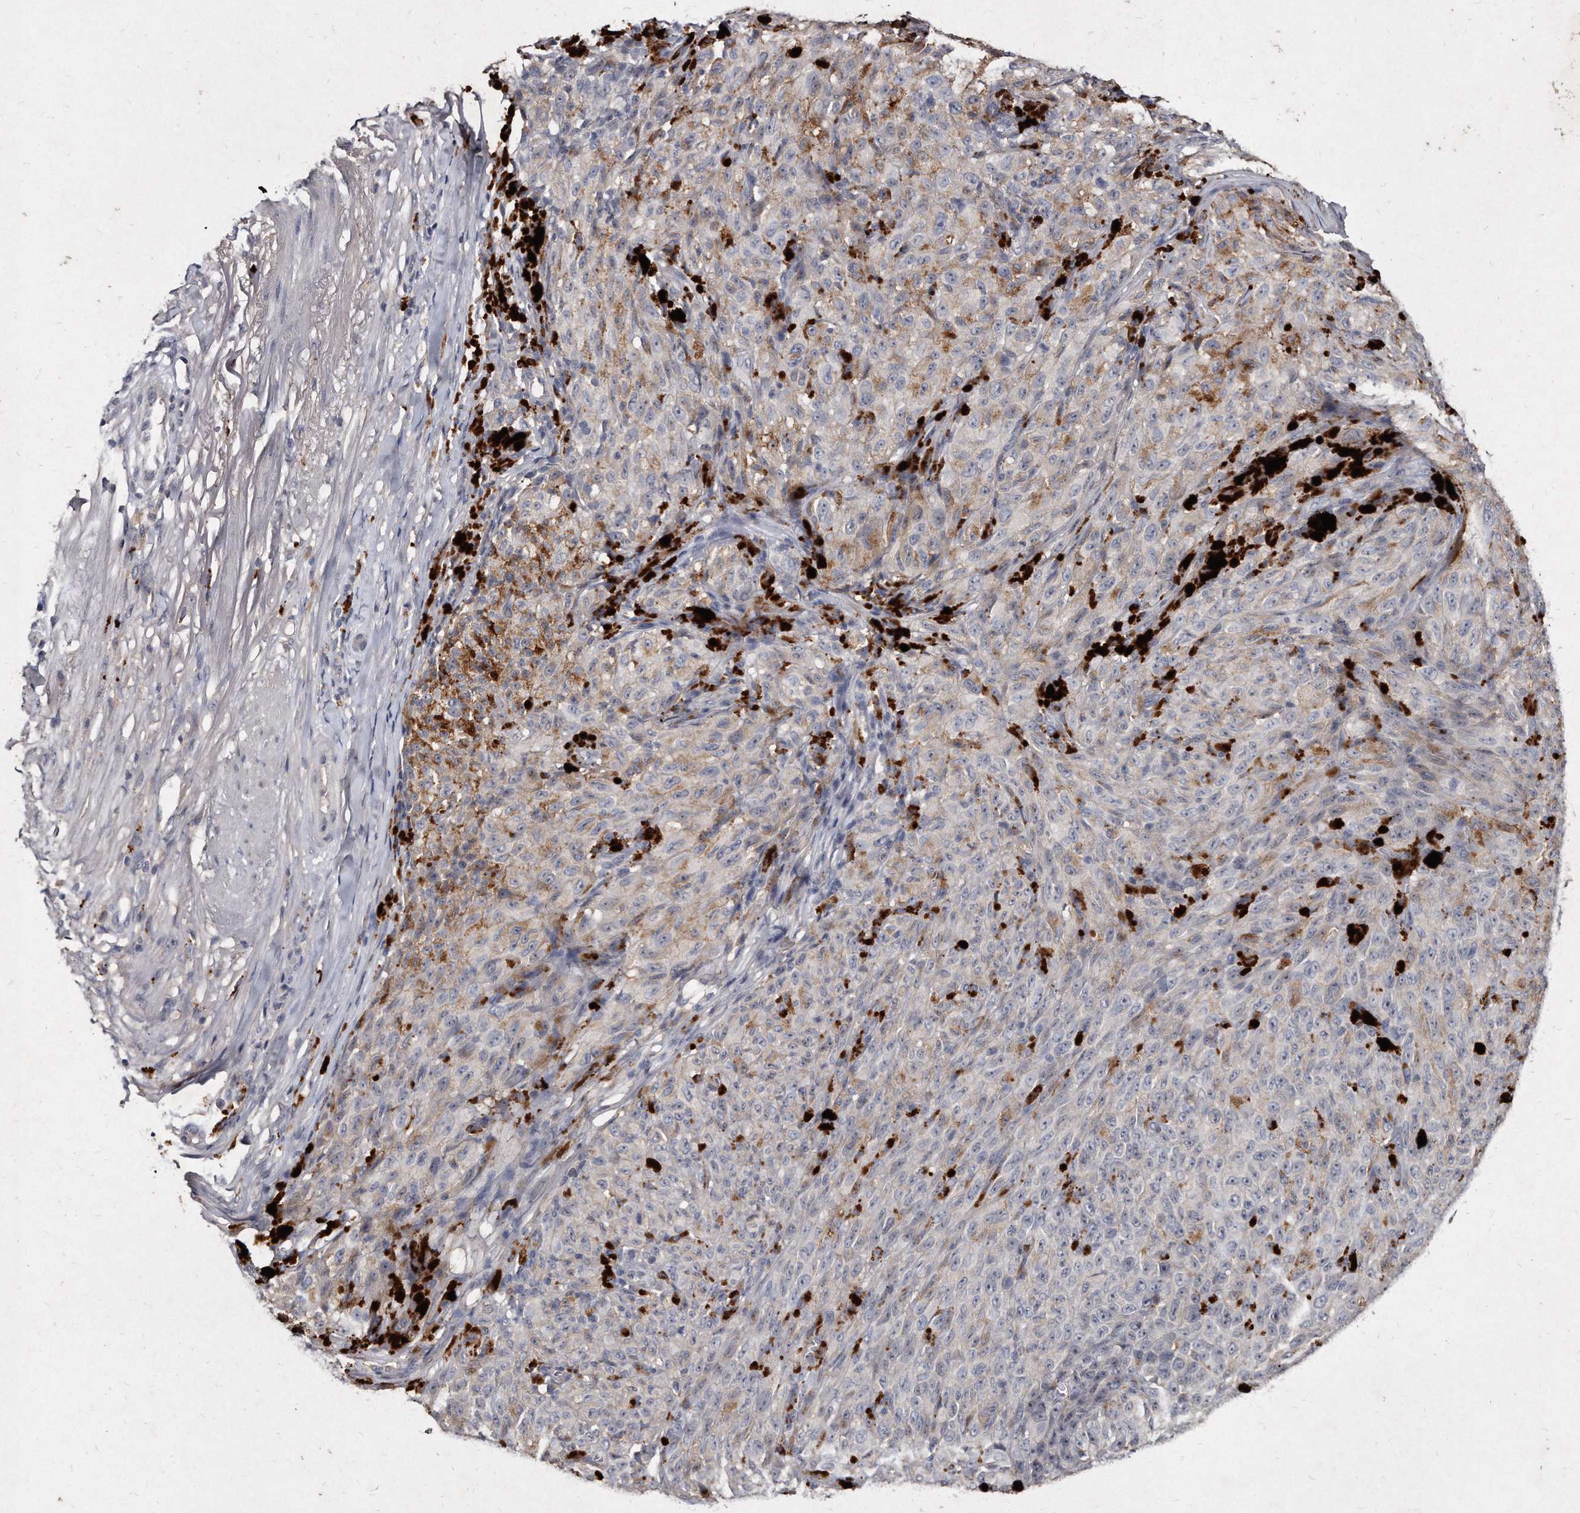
{"staining": {"intensity": "negative", "quantity": "none", "location": "none"}, "tissue": "melanoma", "cell_type": "Tumor cells", "image_type": "cancer", "snomed": [{"axis": "morphology", "description": "Malignant melanoma, NOS"}, {"axis": "topography", "description": "Skin"}], "caption": "This photomicrograph is of malignant melanoma stained with immunohistochemistry to label a protein in brown with the nuclei are counter-stained blue. There is no staining in tumor cells. (Brightfield microscopy of DAB immunohistochemistry at high magnification).", "gene": "KLHDC3", "patient": {"sex": "female", "age": 82}}